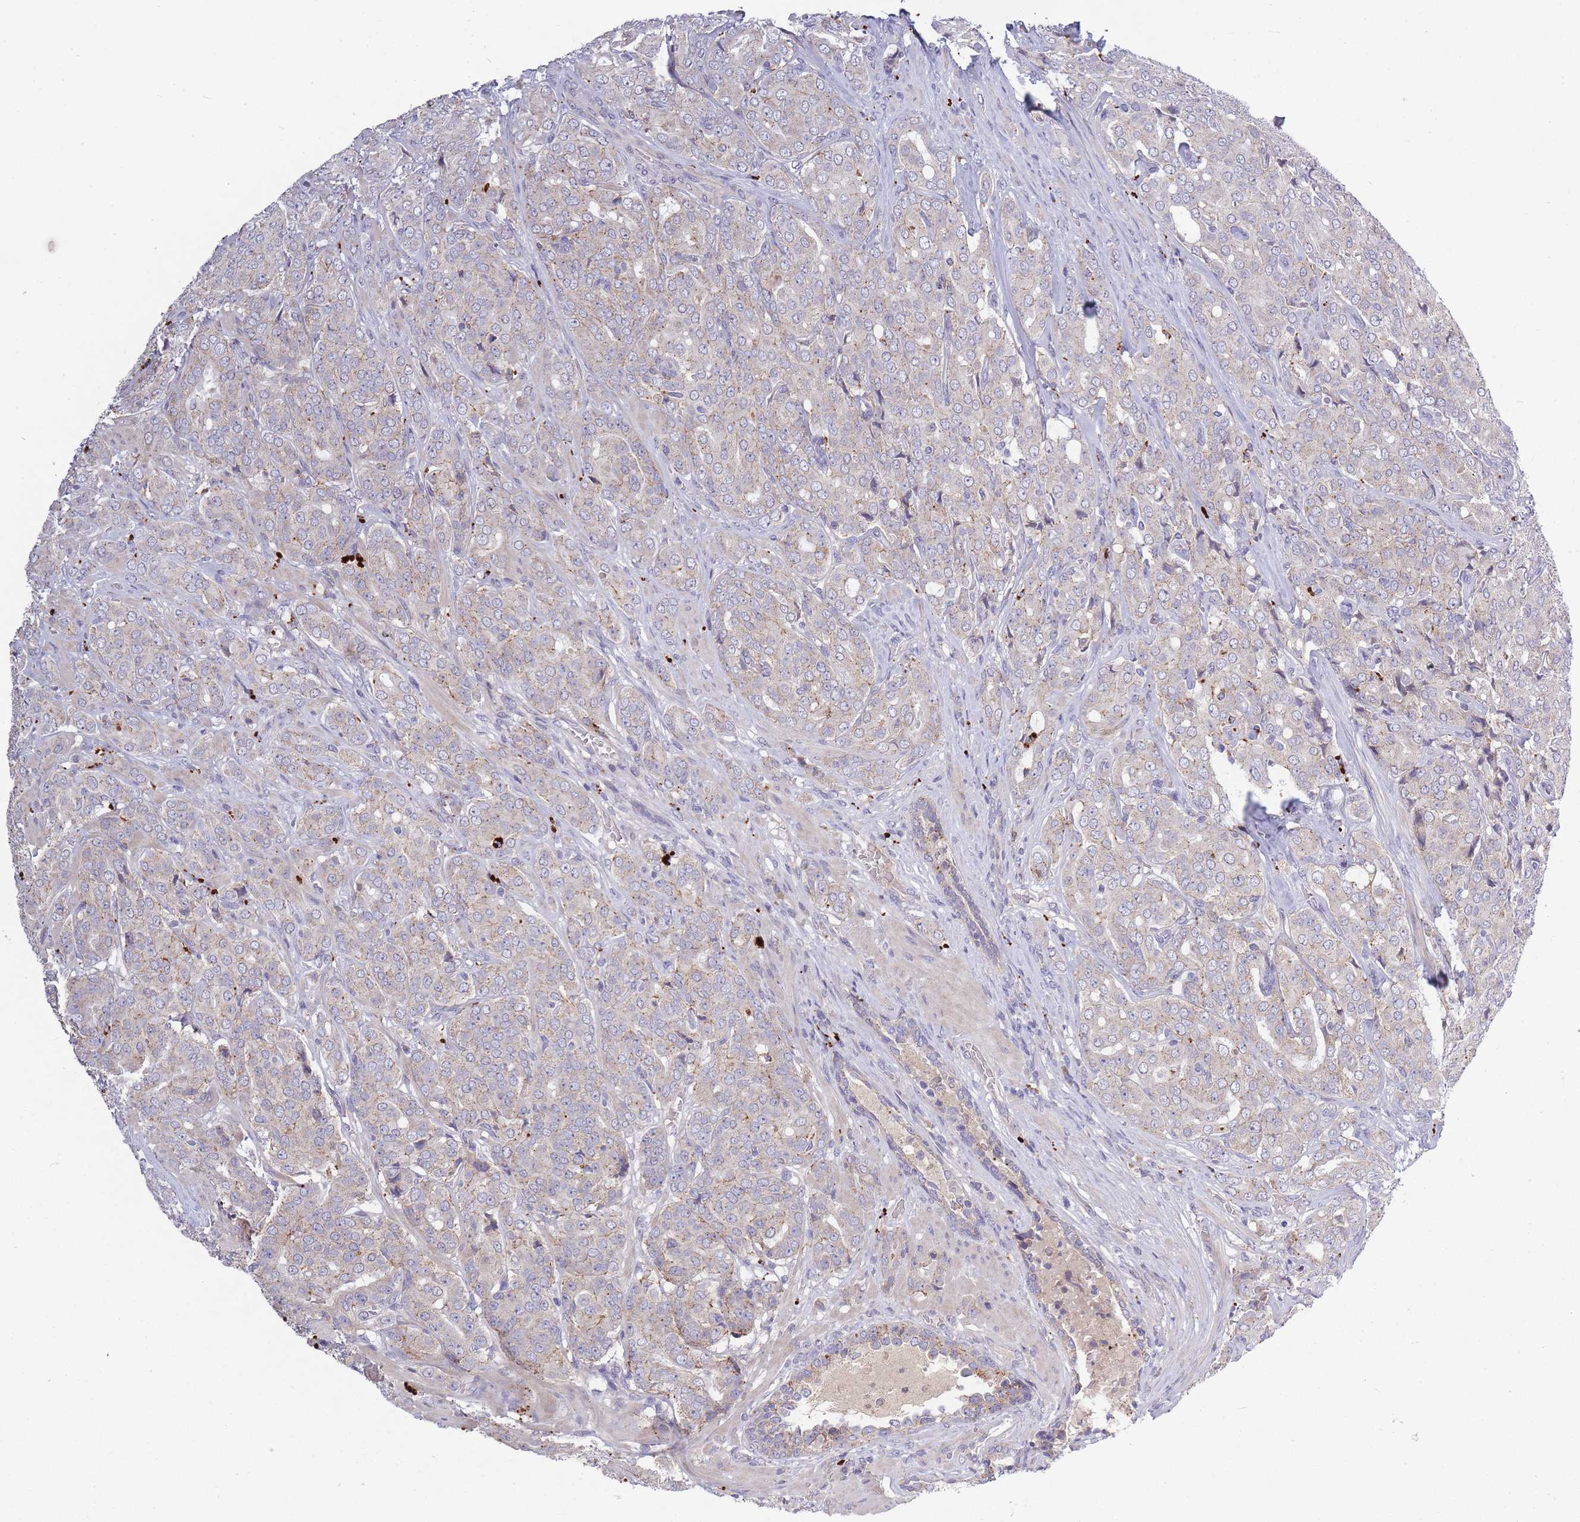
{"staining": {"intensity": "weak", "quantity": "<25%", "location": "cytoplasmic/membranous"}, "tissue": "prostate cancer", "cell_type": "Tumor cells", "image_type": "cancer", "snomed": [{"axis": "morphology", "description": "Adenocarcinoma, High grade"}, {"axis": "topography", "description": "Prostate"}], "caption": "A high-resolution histopathology image shows immunohistochemistry (IHC) staining of prostate cancer, which demonstrates no significant expression in tumor cells.", "gene": "TRIM61", "patient": {"sex": "male", "age": 68}}